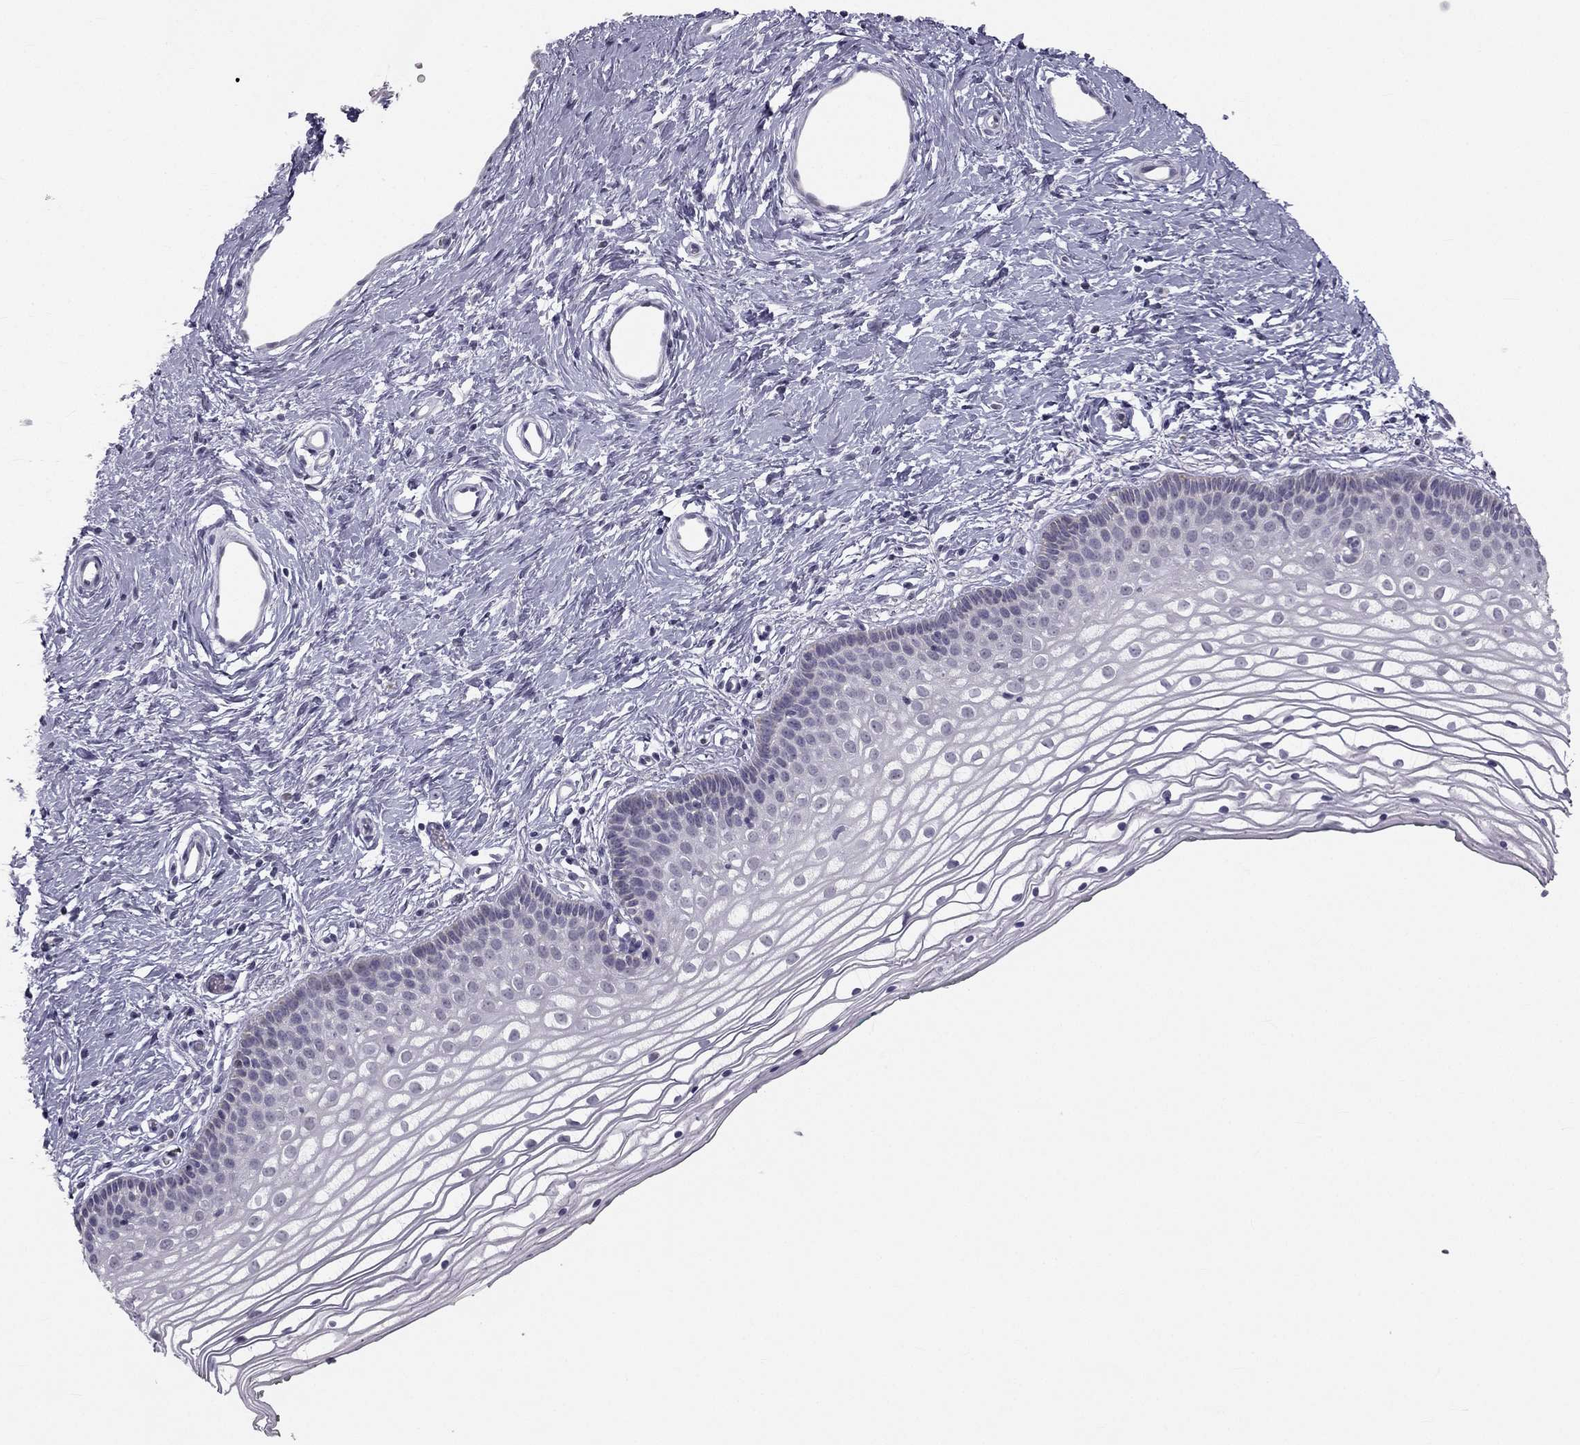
{"staining": {"intensity": "negative", "quantity": "none", "location": "none"}, "tissue": "vagina", "cell_type": "Squamous epithelial cells", "image_type": "normal", "snomed": [{"axis": "morphology", "description": "Normal tissue, NOS"}, {"axis": "topography", "description": "Vagina"}], "caption": "The IHC histopathology image has no significant positivity in squamous epithelial cells of vagina. (DAB (3,3'-diaminobenzidine) immunohistochemistry with hematoxylin counter stain).", "gene": "C5orf49", "patient": {"sex": "female", "age": 36}}